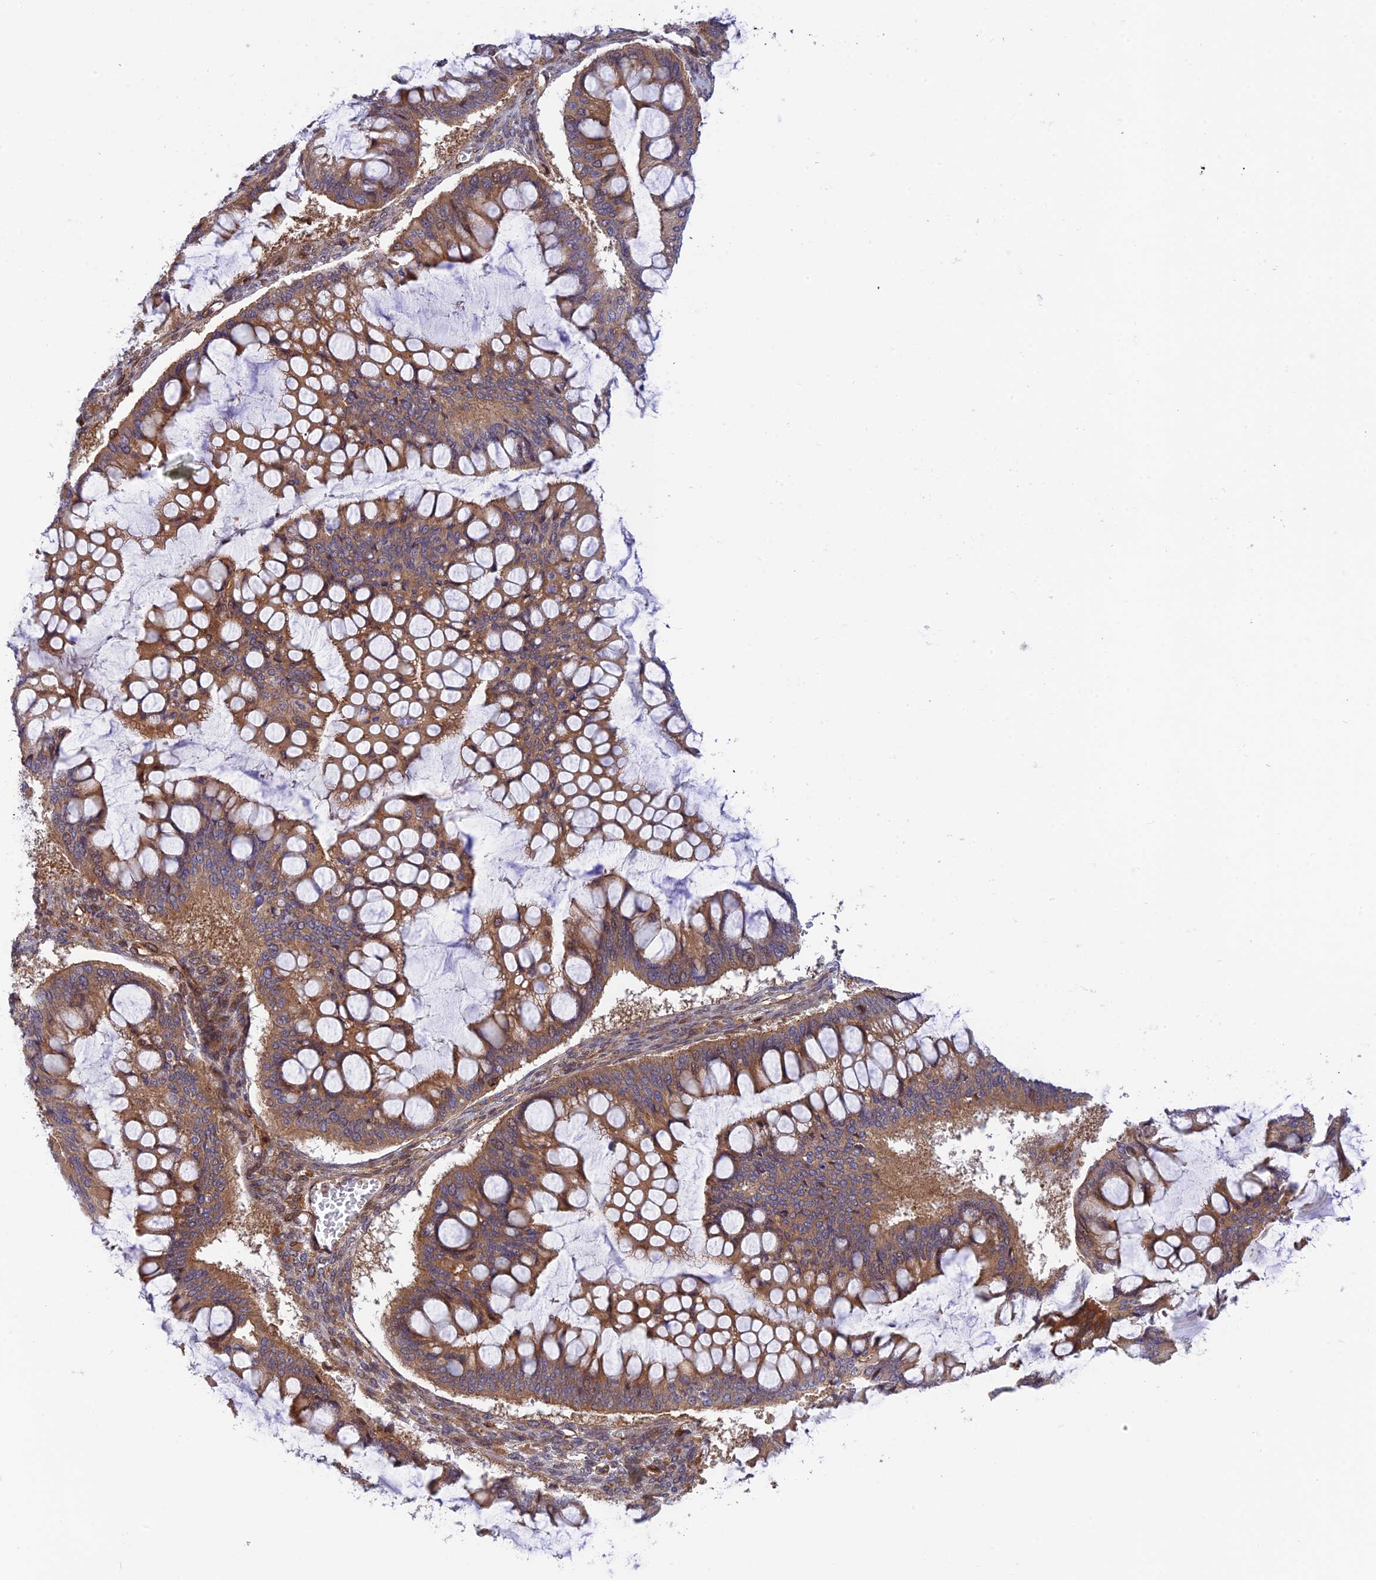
{"staining": {"intensity": "strong", "quantity": ">75%", "location": "cytoplasmic/membranous"}, "tissue": "ovarian cancer", "cell_type": "Tumor cells", "image_type": "cancer", "snomed": [{"axis": "morphology", "description": "Cystadenocarcinoma, mucinous, NOS"}, {"axis": "topography", "description": "Ovary"}], "caption": "A brown stain shows strong cytoplasmic/membranous staining of a protein in ovarian mucinous cystadenocarcinoma tumor cells.", "gene": "EVI5L", "patient": {"sex": "female", "age": 73}}